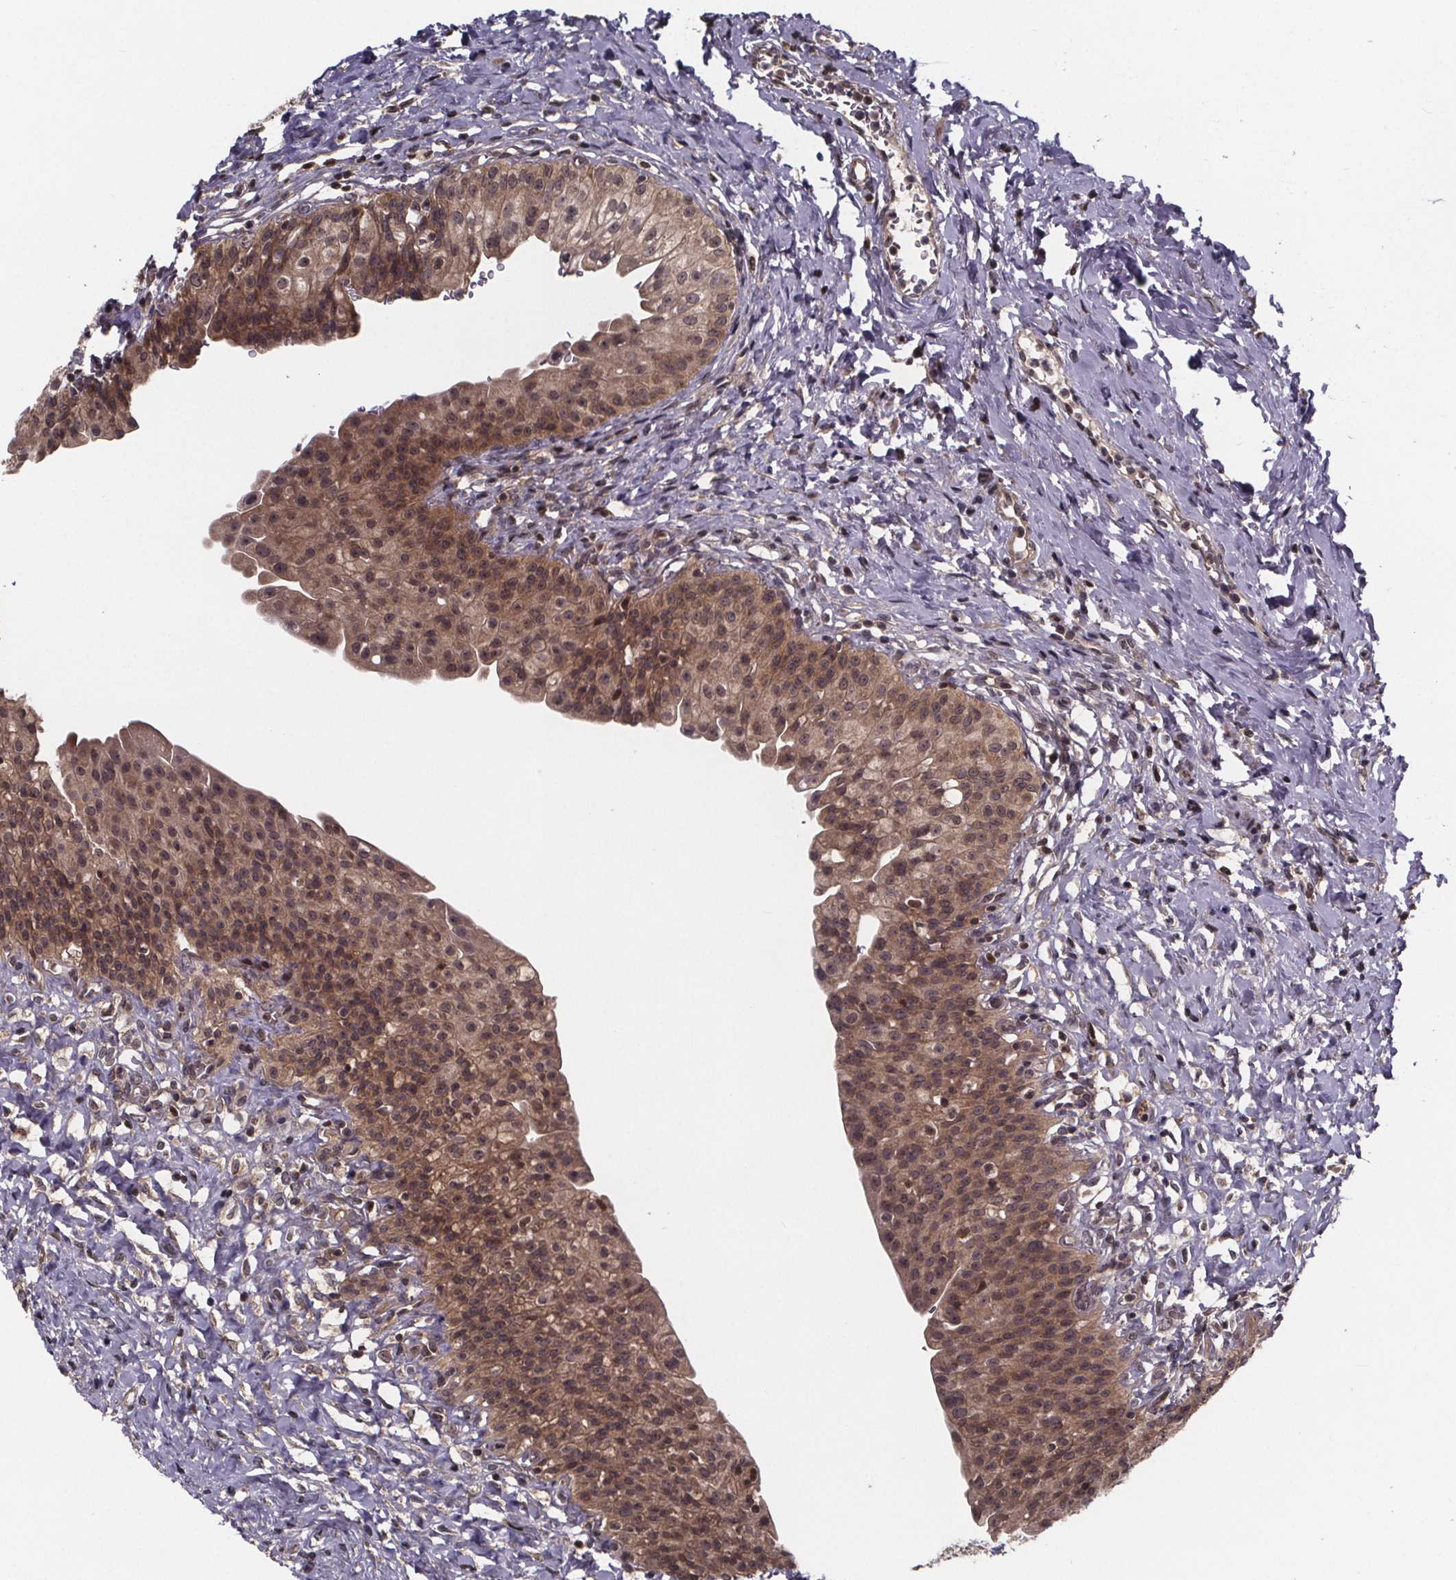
{"staining": {"intensity": "moderate", "quantity": ">75%", "location": "cytoplasmic/membranous,nuclear"}, "tissue": "urinary bladder", "cell_type": "Urothelial cells", "image_type": "normal", "snomed": [{"axis": "morphology", "description": "Normal tissue, NOS"}, {"axis": "topography", "description": "Urinary bladder"}], "caption": "A high-resolution image shows IHC staining of benign urinary bladder, which exhibits moderate cytoplasmic/membranous,nuclear staining in about >75% of urothelial cells.", "gene": "FN3KRP", "patient": {"sex": "male", "age": 76}}